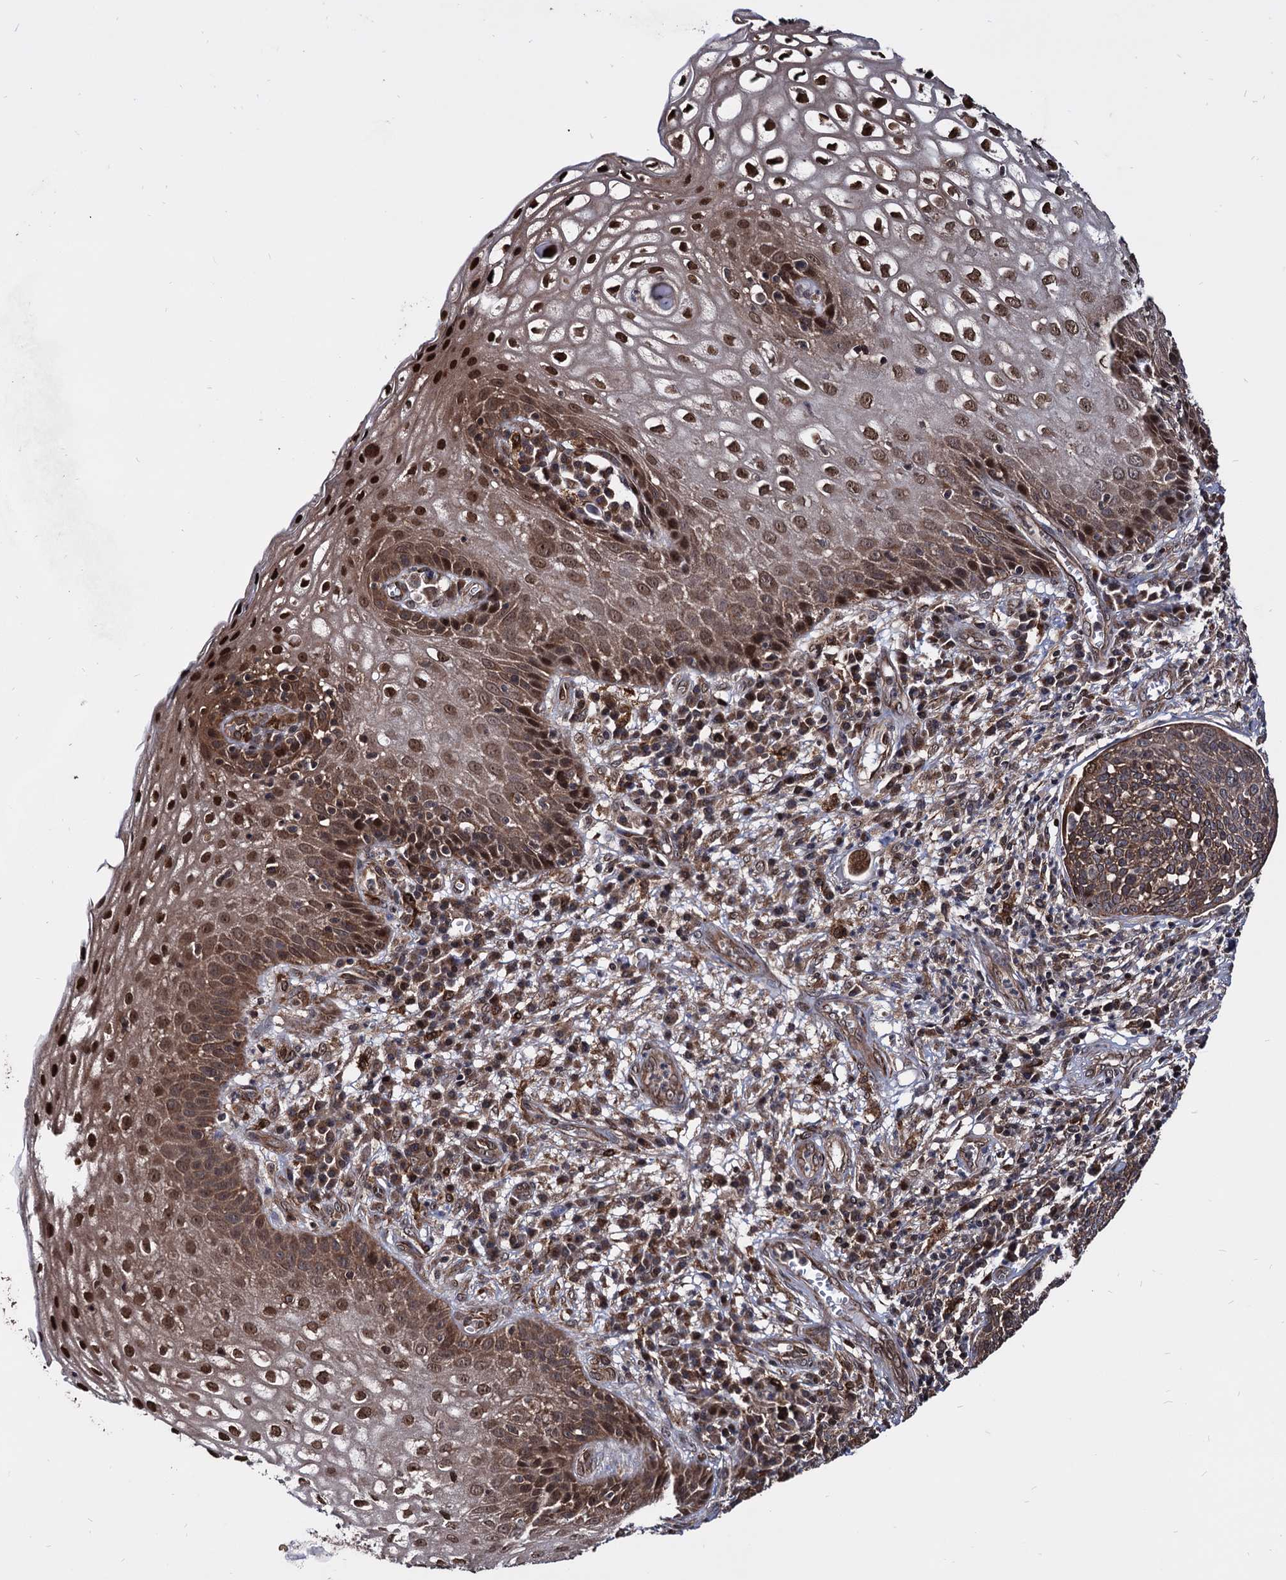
{"staining": {"intensity": "moderate", "quantity": ">75%", "location": "cytoplasmic/membranous"}, "tissue": "cervical cancer", "cell_type": "Tumor cells", "image_type": "cancer", "snomed": [{"axis": "morphology", "description": "Squamous cell carcinoma, NOS"}, {"axis": "topography", "description": "Cervix"}], "caption": "Cervical cancer stained with immunohistochemistry demonstrates moderate cytoplasmic/membranous positivity in about >75% of tumor cells. The protein is stained brown, and the nuclei are stained in blue (DAB IHC with brightfield microscopy, high magnification).", "gene": "ANKRD12", "patient": {"sex": "female", "age": 34}}